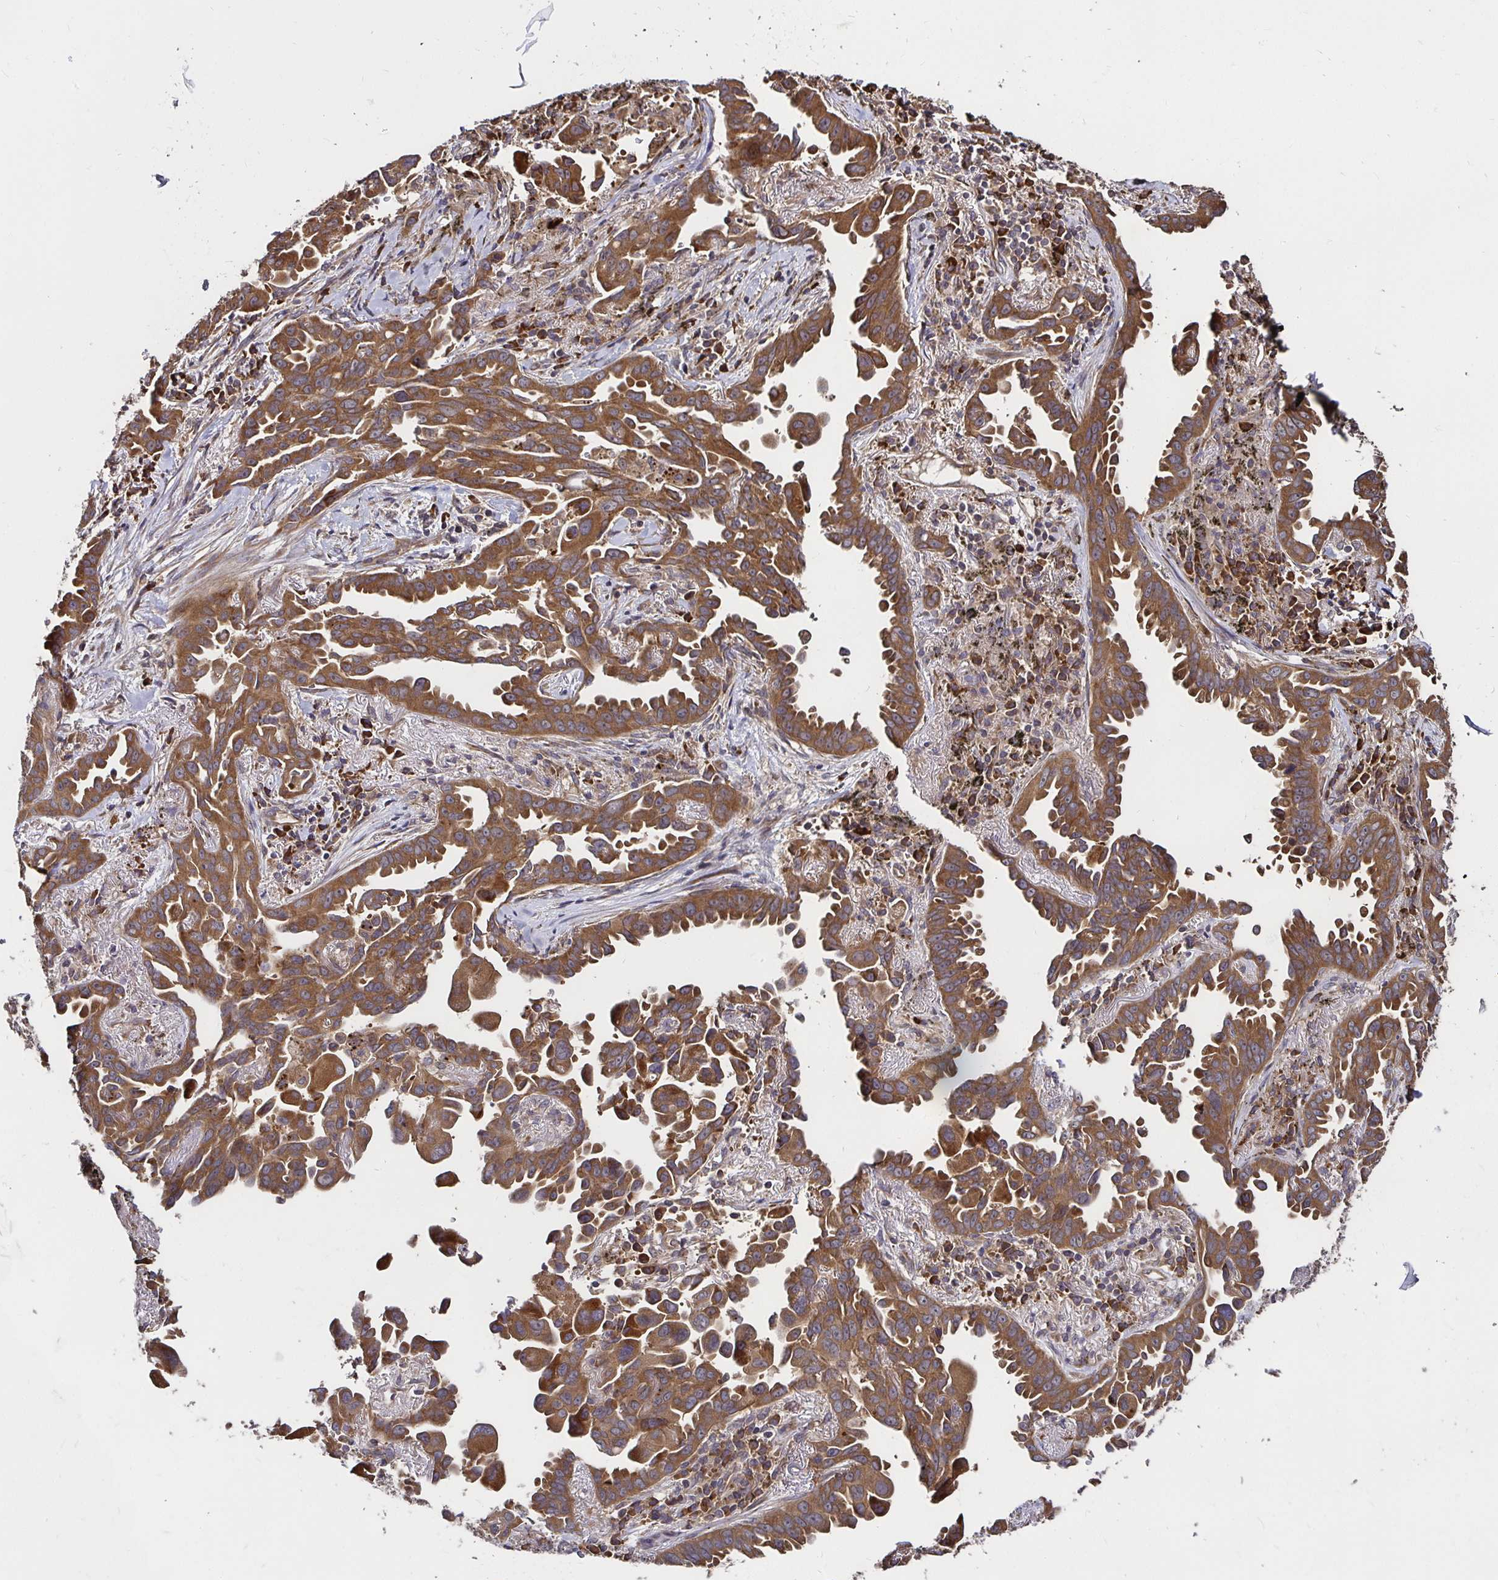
{"staining": {"intensity": "moderate", "quantity": ">75%", "location": "cytoplasmic/membranous"}, "tissue": "lung cancer", "cell_type": "Tumor cells", "image_type": "cancer", "snomed": [{"axis": "morphology", "description": "Adenocarcinoma, NOS"}, {"axis": "topography", "description": "Lung"}], "caption": "This is an image of immunohistochemistry staining of adenocarcinoma (lung), which shows moderate staining in the cytoplasmic/membranous of tumor cells.", "gene": "MLST8", "patient": {"sex": "male", "age": 68}}